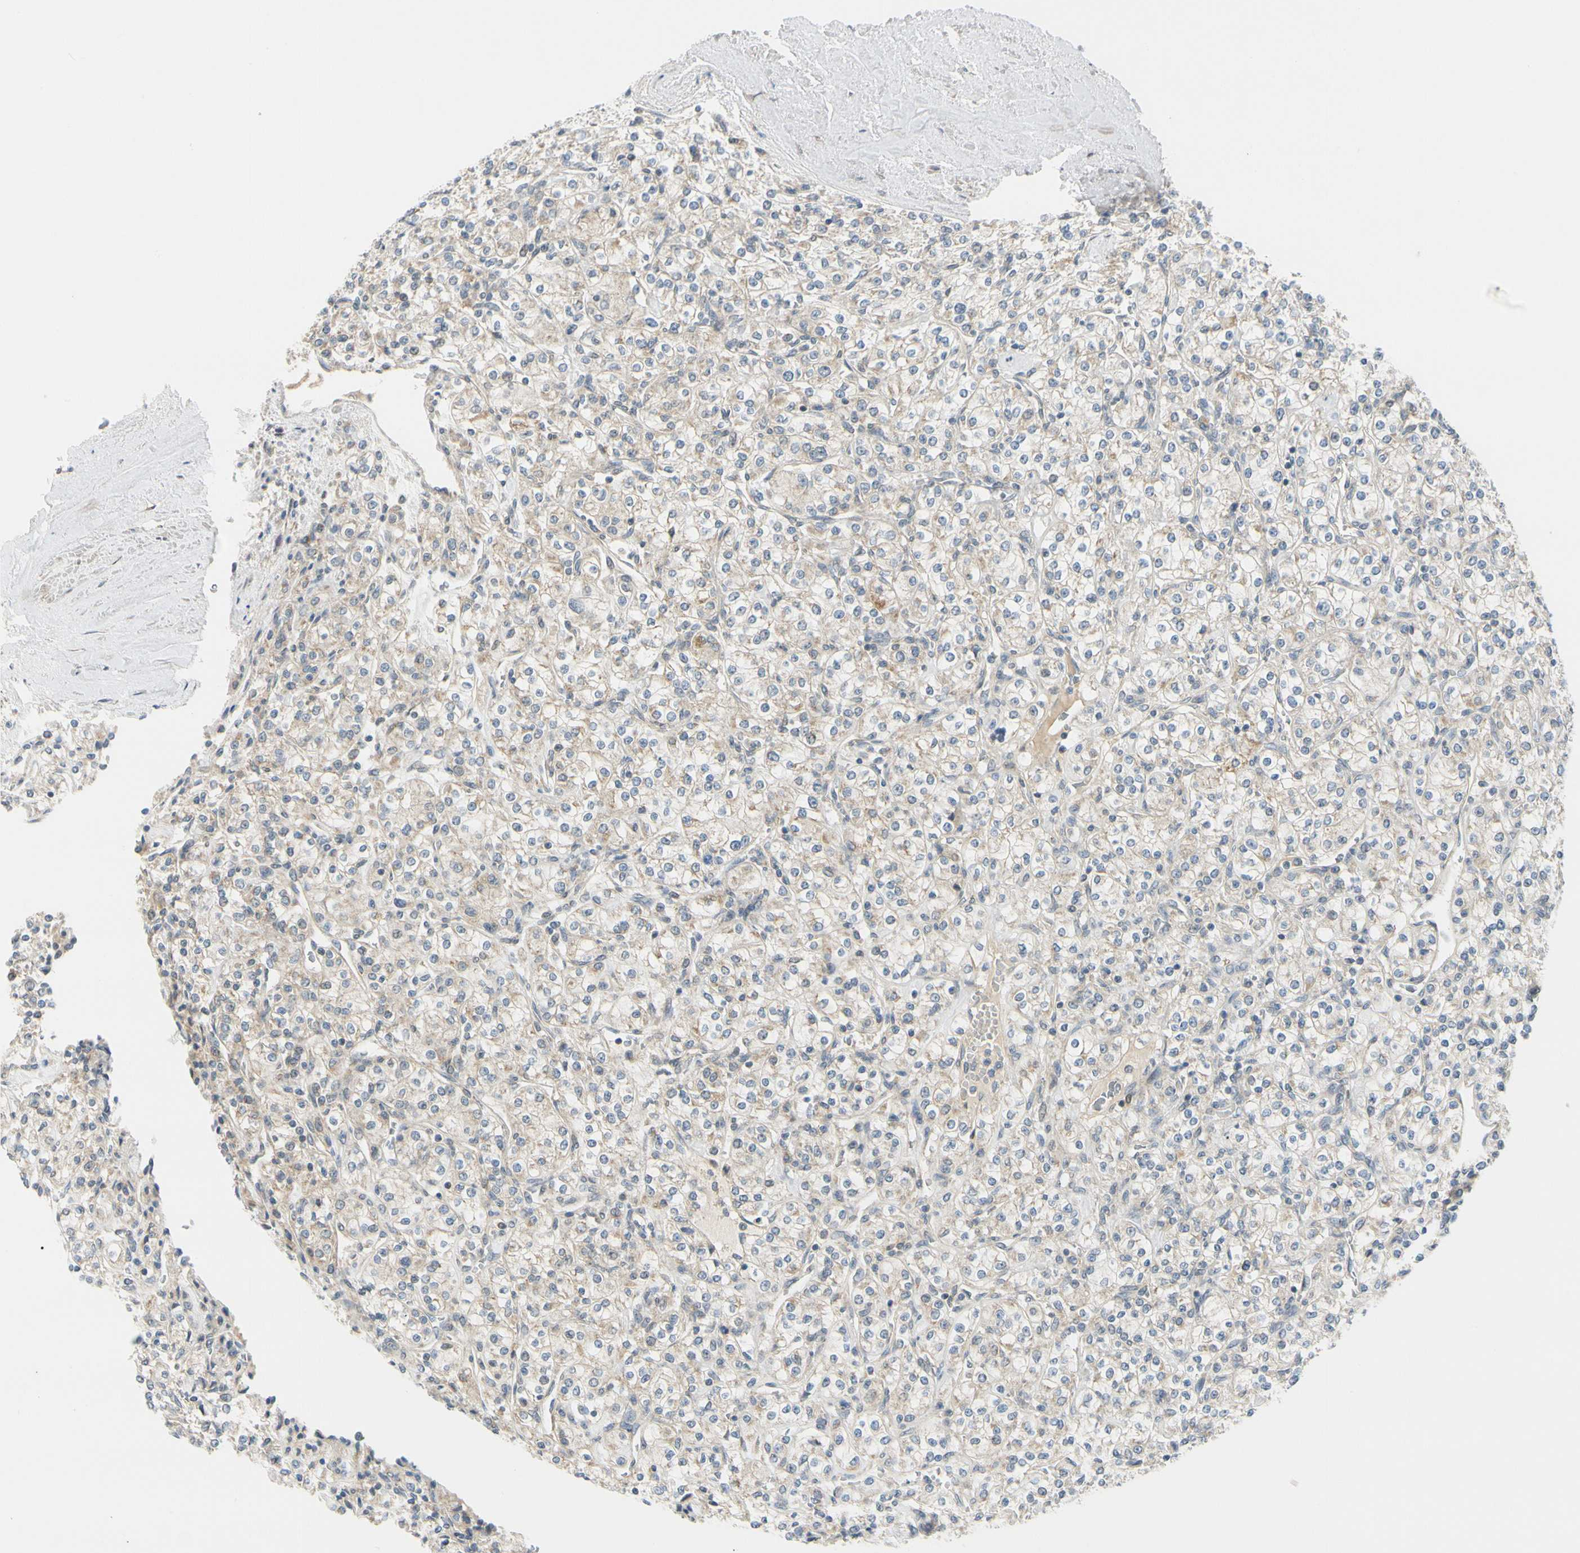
{"staining": {"intensity": "negative", "quantity": "none", "location": "none"}, "tissue": "renal cancer", "cell_type": "Tumor cells", "image_type": "cancer", "snomed": [{"axis": "morphology", "description": "Adenocarcinoma, NOS"}, {"axis": "topography", "description": "Kidney"}], "caption": "The IHC histopathology image has no significant positivity in tumor cells of adenocarcinoma (renal) tissue.", "gene": "FHL2", "patient": {"sex": "male", "age": 77}}